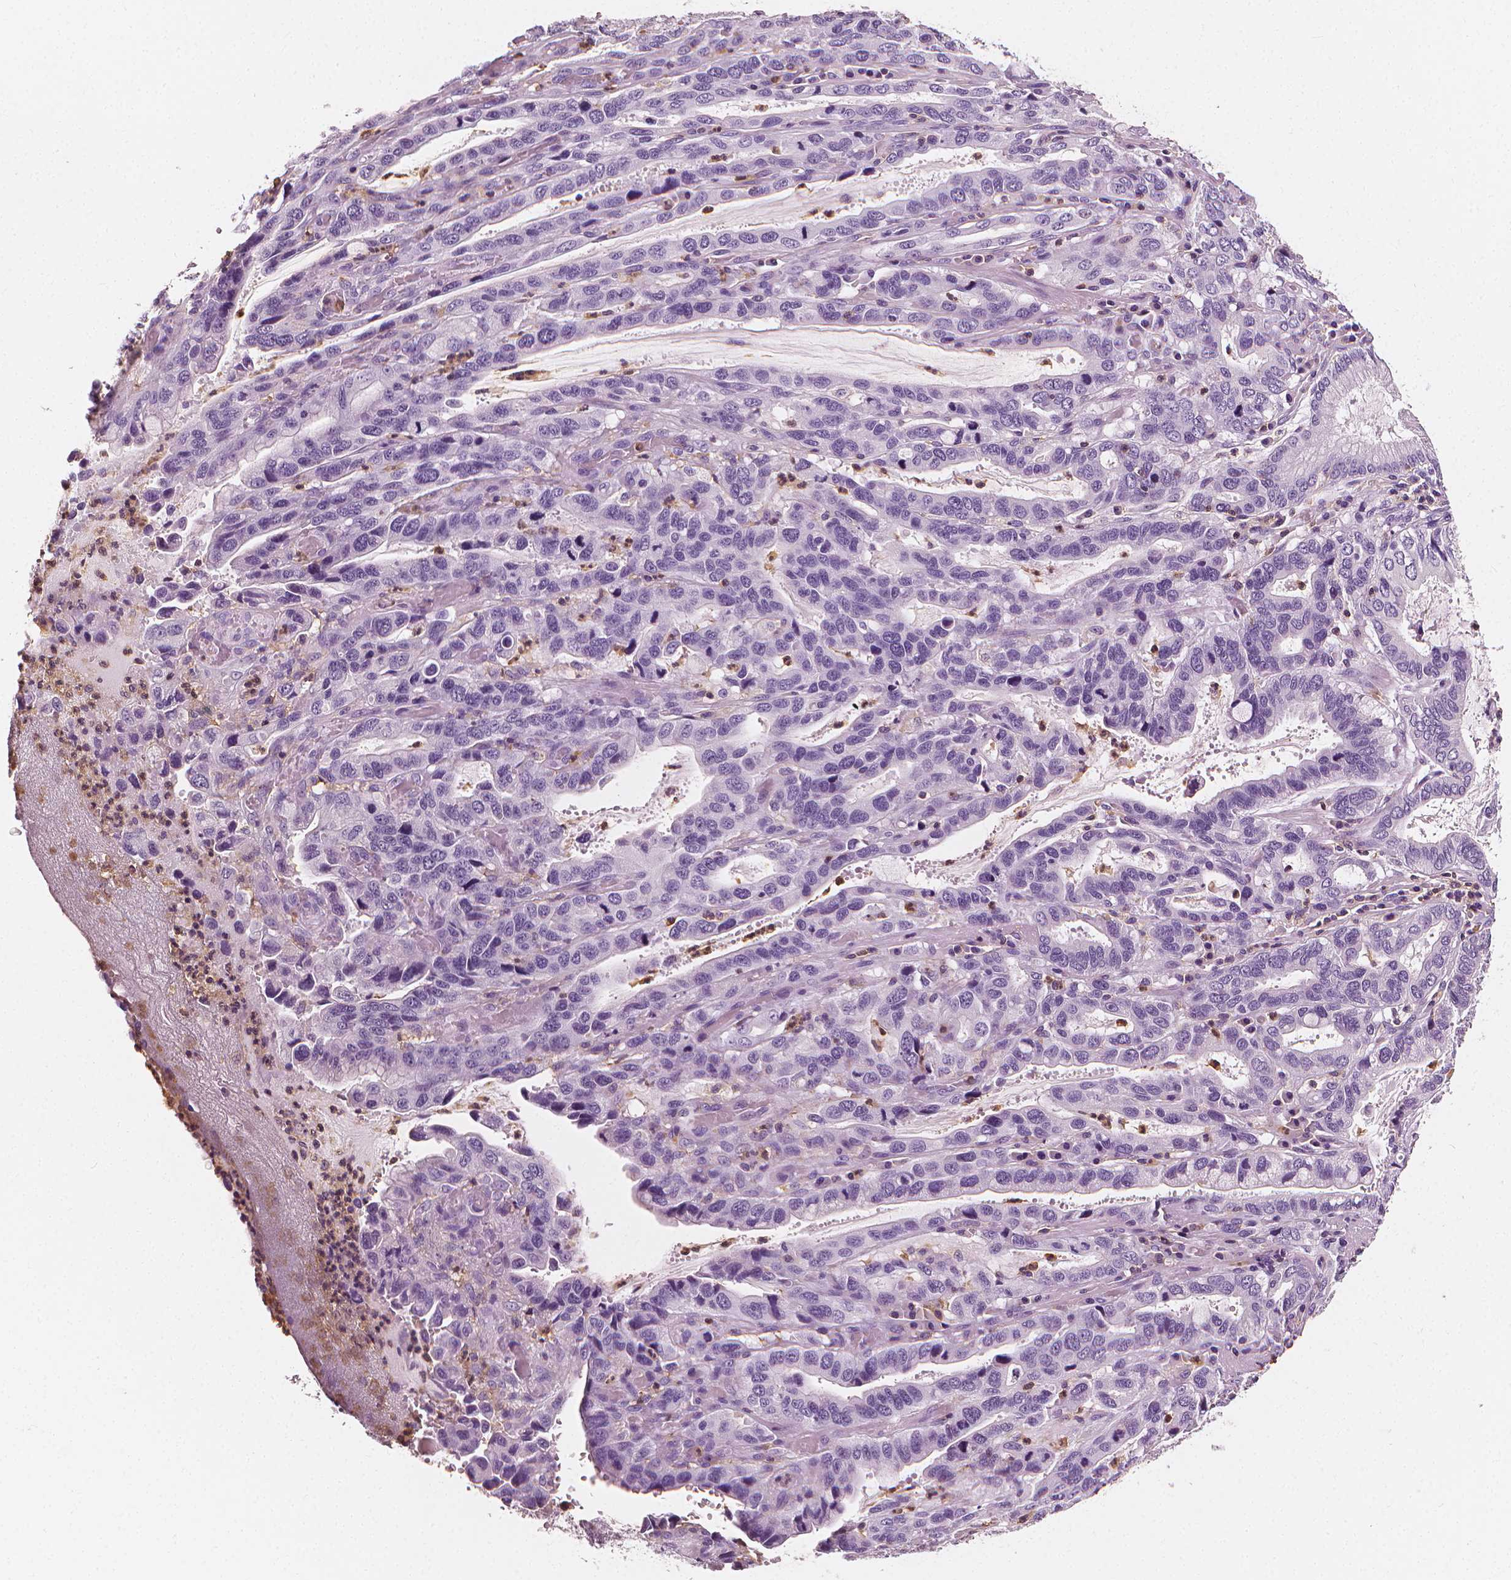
{"staining": {"intensity": "negative", "quantity": "none", "location": "none"}, "tissue": "stomach cancer", "cell_type": "Tumor cells", "image_type": "cancer", "snomed": [{"axis": "morphology", "description": "Adenocarcinoma, NOS"}, {"axis": "topography", "description": "Stomach, lower"}], "caption": "Immunohistochemistry (IHC) histopathology image of stomach adenocarcinoma stained for a protein (brown), which shows no staining in tumor cells. Nuclei are stained in blue.", "gene": "PTPRC", "patient": {"sex": "female", "age": 76}}